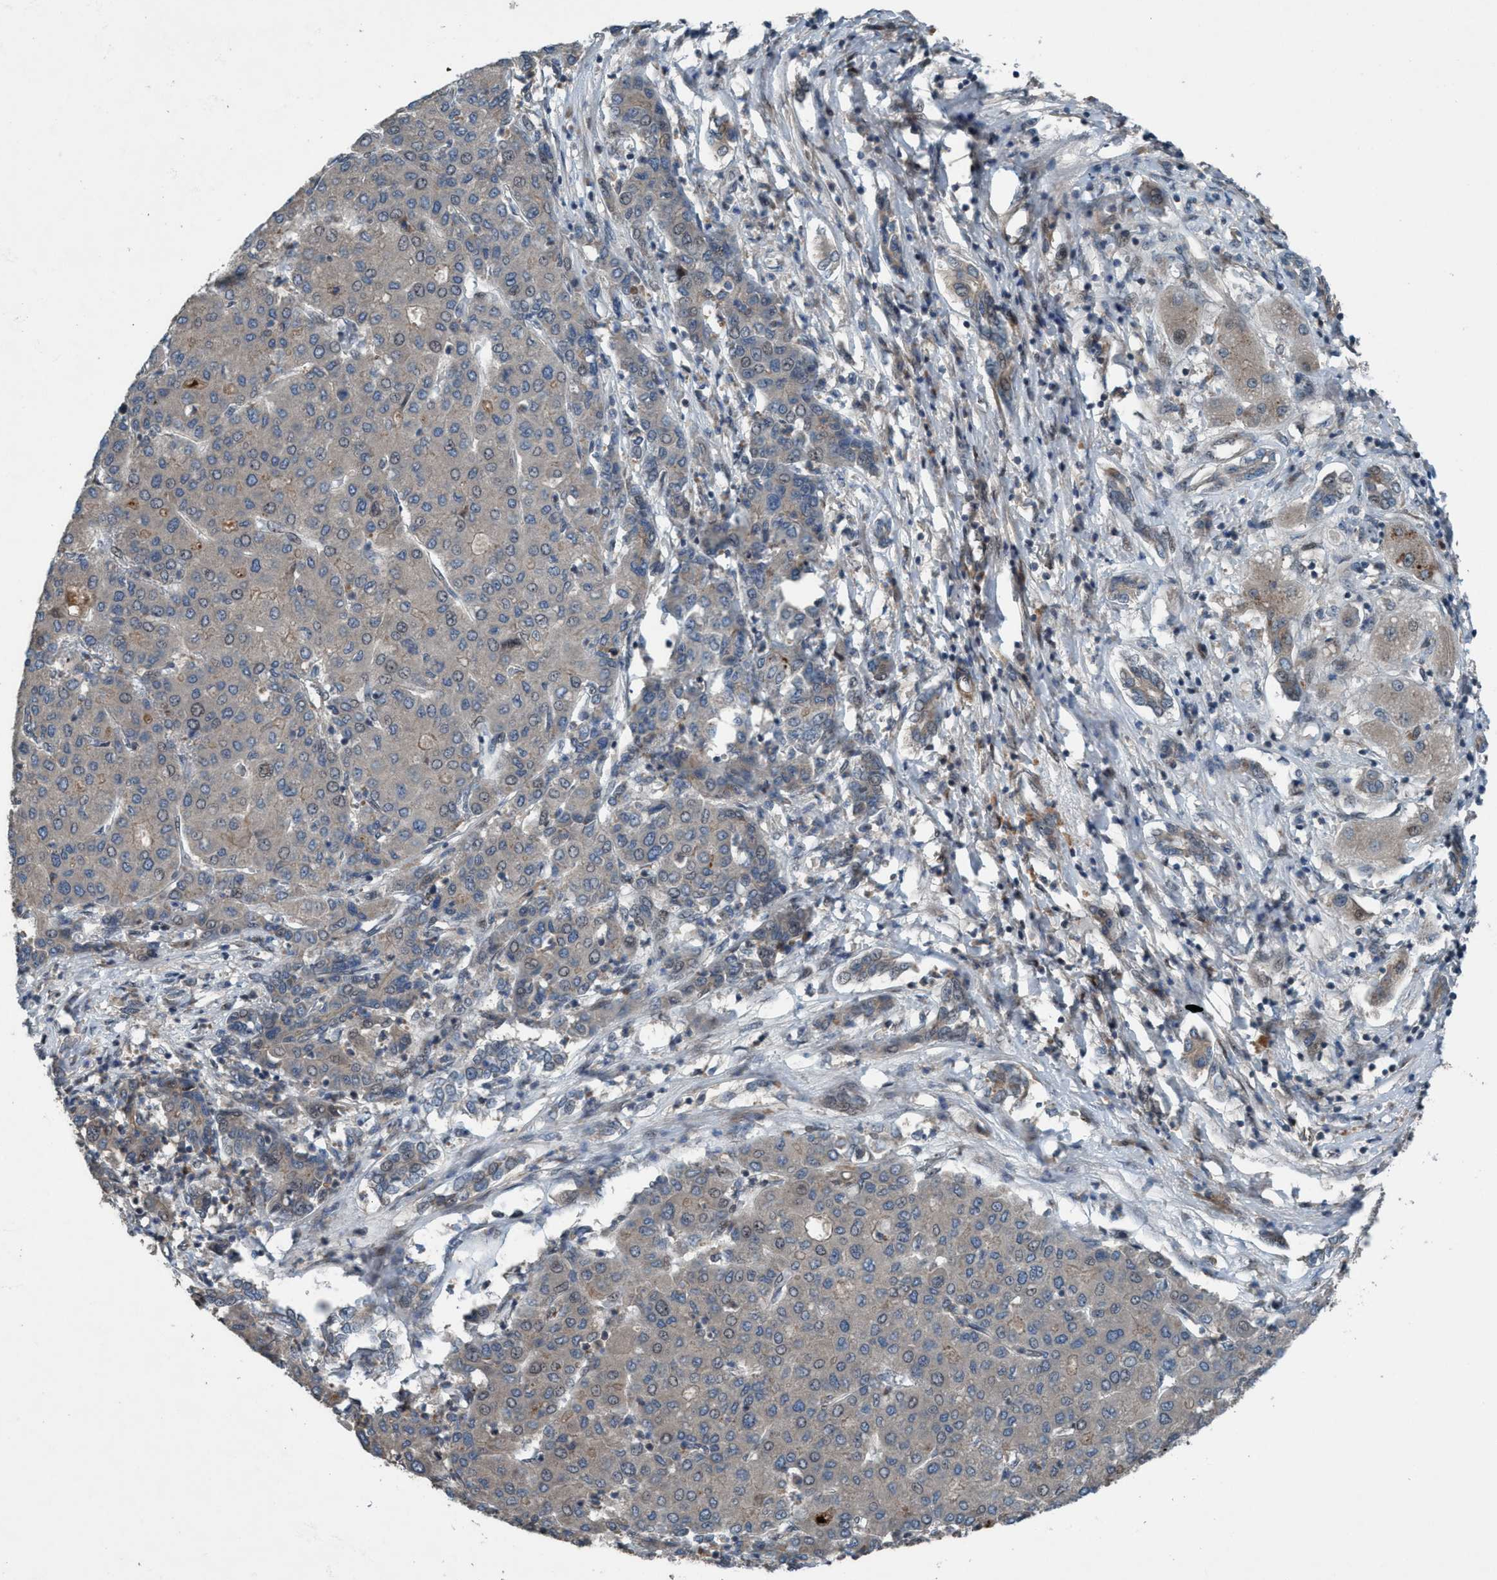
{"staining": {"intensity": "weak", "quantity": "<25%", "location": "cytoplasmic/membranous"}, "tissue": "liver cancer", "cell_type": "Tumor cells", "image_type": "cancer", "snomed": [{"axis": "morphology", "description": "Carcinoma, Hepatocellular, NOS"}, {"axis": "topography", "description": "Liver"}], "caption": "Immunohistochemistry histopathology image of human liver cancer stained for a protein (brown), which displays no positivity in tumor cells.", "gene": "NISCH", "patient": {"sex": "male", "age": 65}}